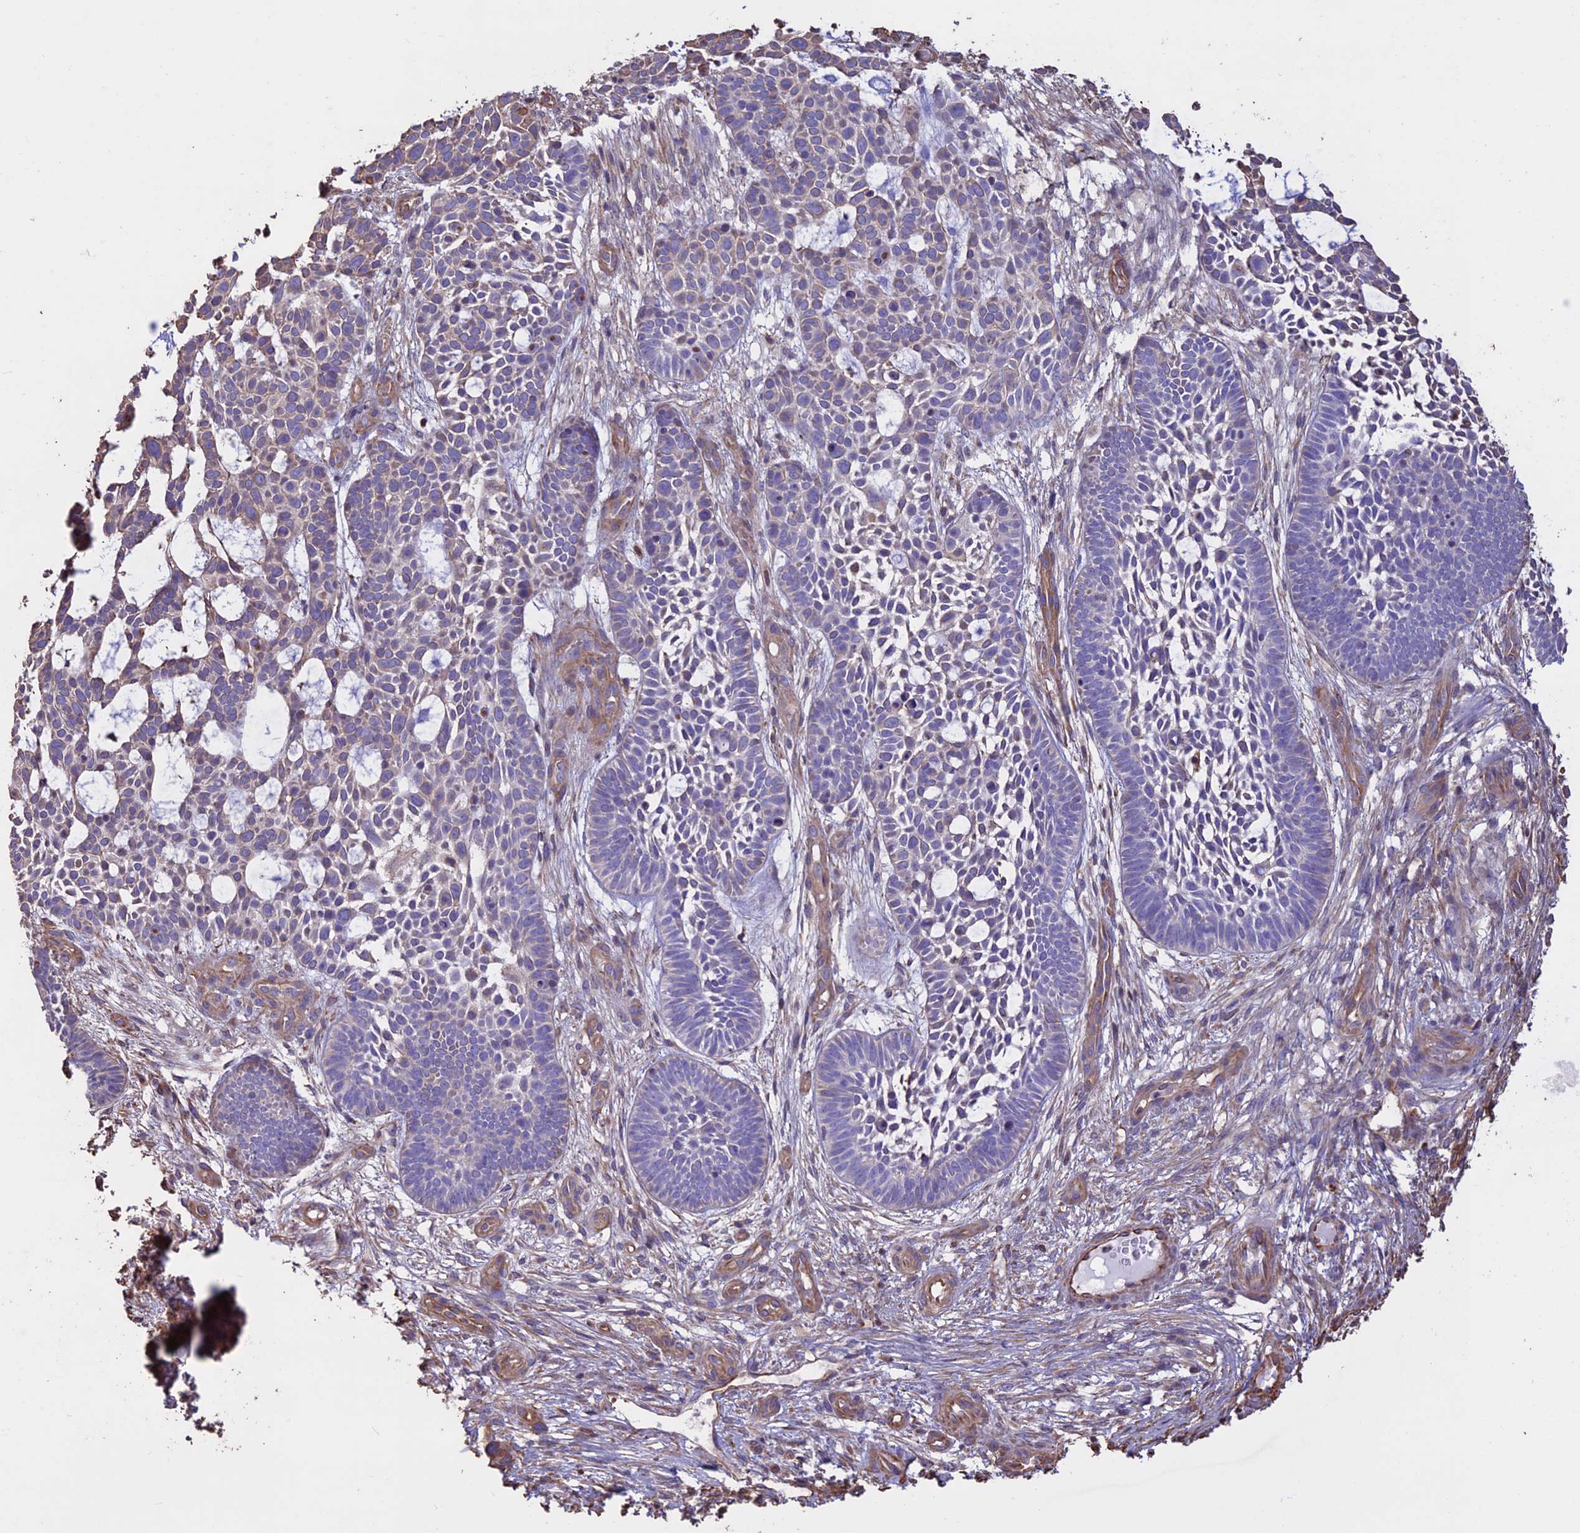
{"staining": {"intensity": "negative", "quantity": "none", "location": "none"}, "tissue": "skin cancer", "cell_type": "Tumor cells", "image_type": "cancer", "snomed": [{"axis": "morphology", "description": "Basal cell carcinoma"}, {"axis": "topography", "description": "Skin"}], "caption": "The immunohistochemistry micrograph has no significant staining in tumor cells of basal cell carcinoma (skin) tissue.", "gene": "CCDC148", "patient": {"sex": "male", "age": 89}}